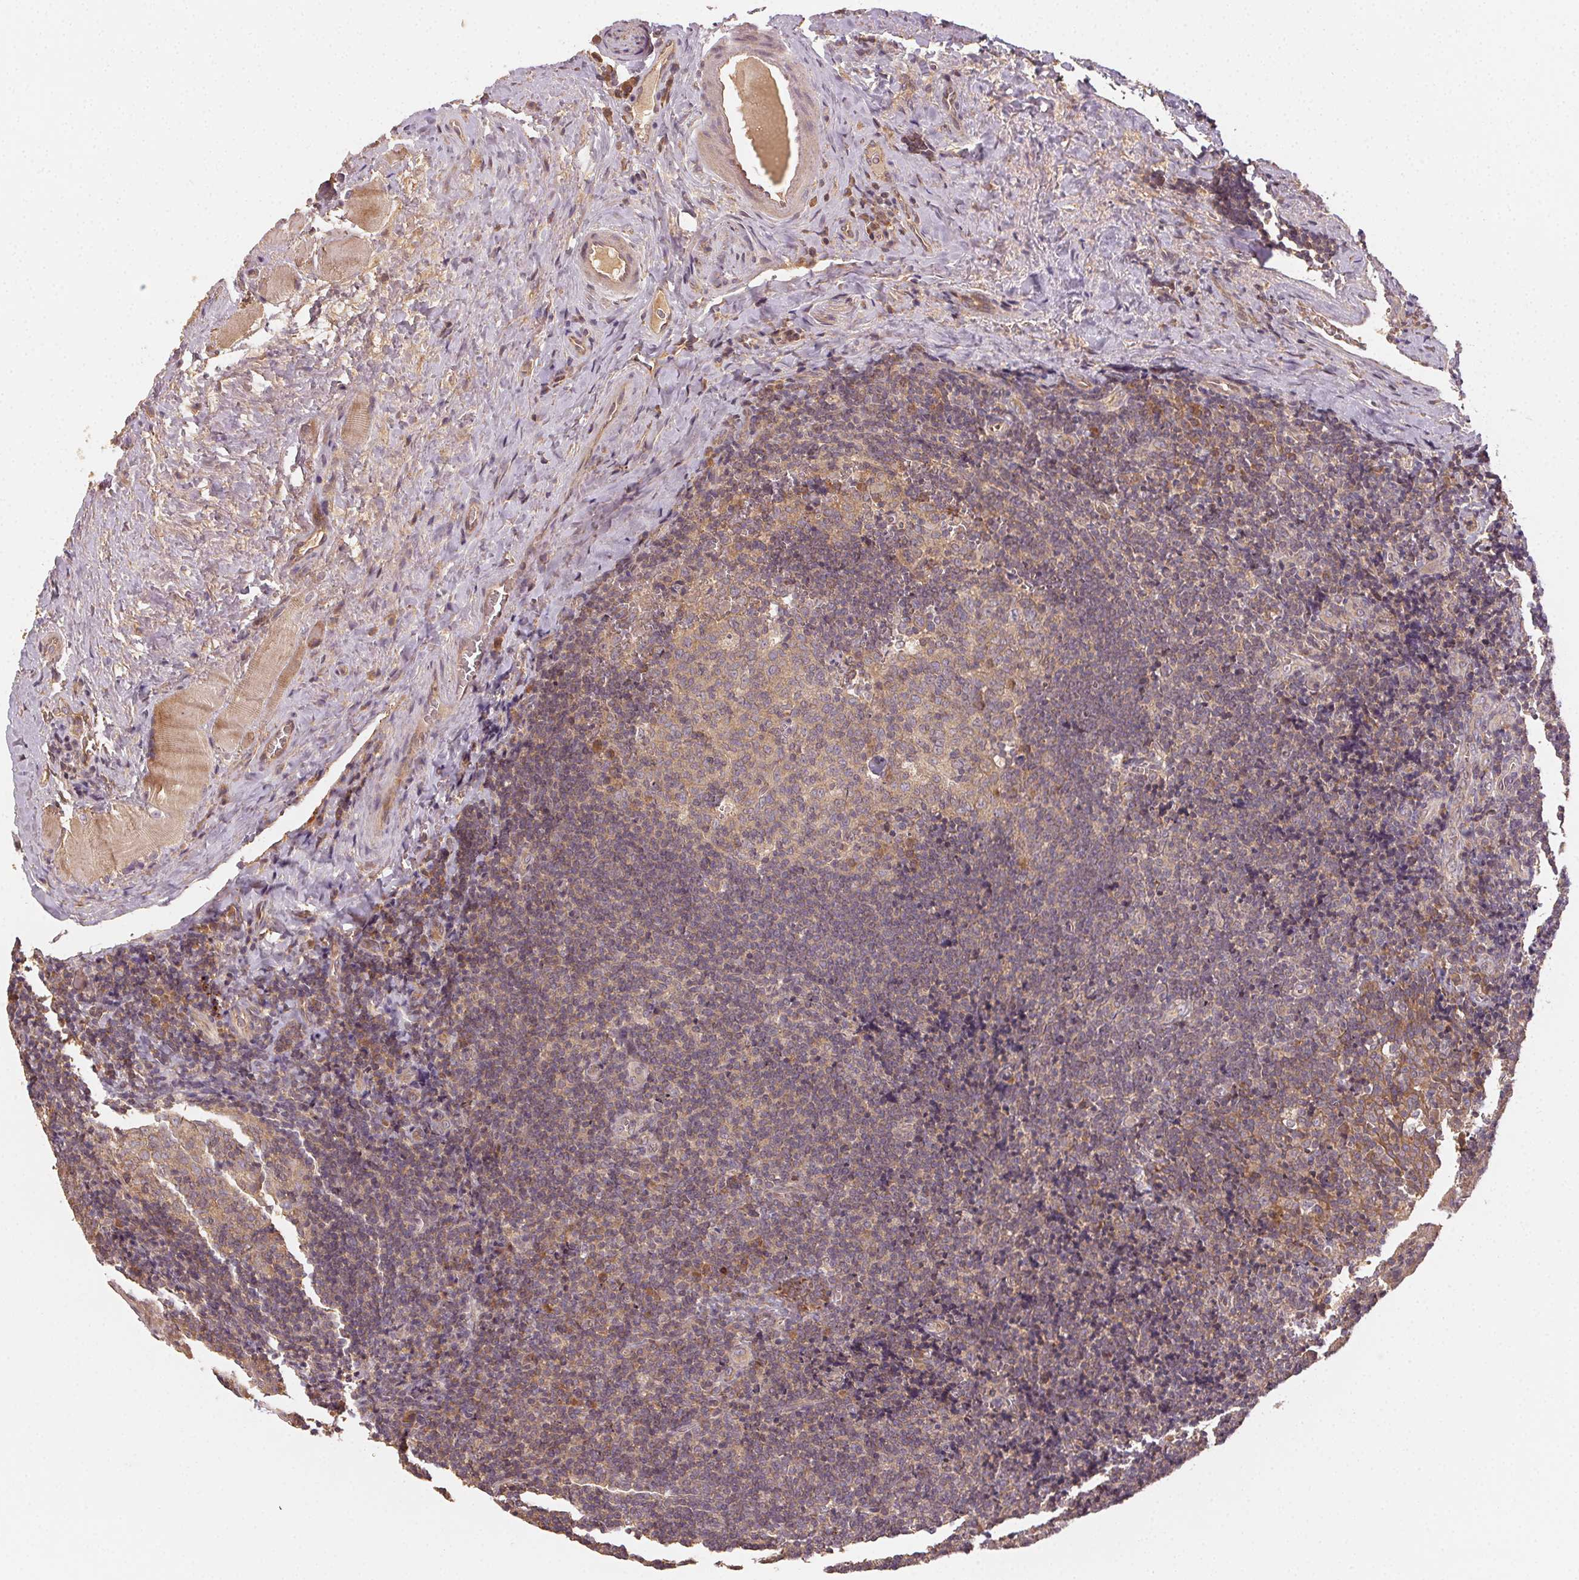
{"staining": {"intensity": "weak", "quantity": "25%-75%", "location": "cytoplasmic/membranous"}, "tissue": "tonsil", "cell_type": "Germinal center cells", "image_type": "normal", "snomed": [{"axis": "morphology", "description": "Normal tissue, NOS"}, {"axis": "morphology", "description": "Inflammation, NOS"}, {"axis": "topography", "description": "Tonsil"}], "caption": "A high-resolution micrograph shows immunohistochemistry staining of unremarkable tonsil, which reveals weak cytoplasmic/membranous positivity in approximately 25%-75% of germinal center cells.", "gene": "RALA", "patient": {"sex": "female", "age": 31}}